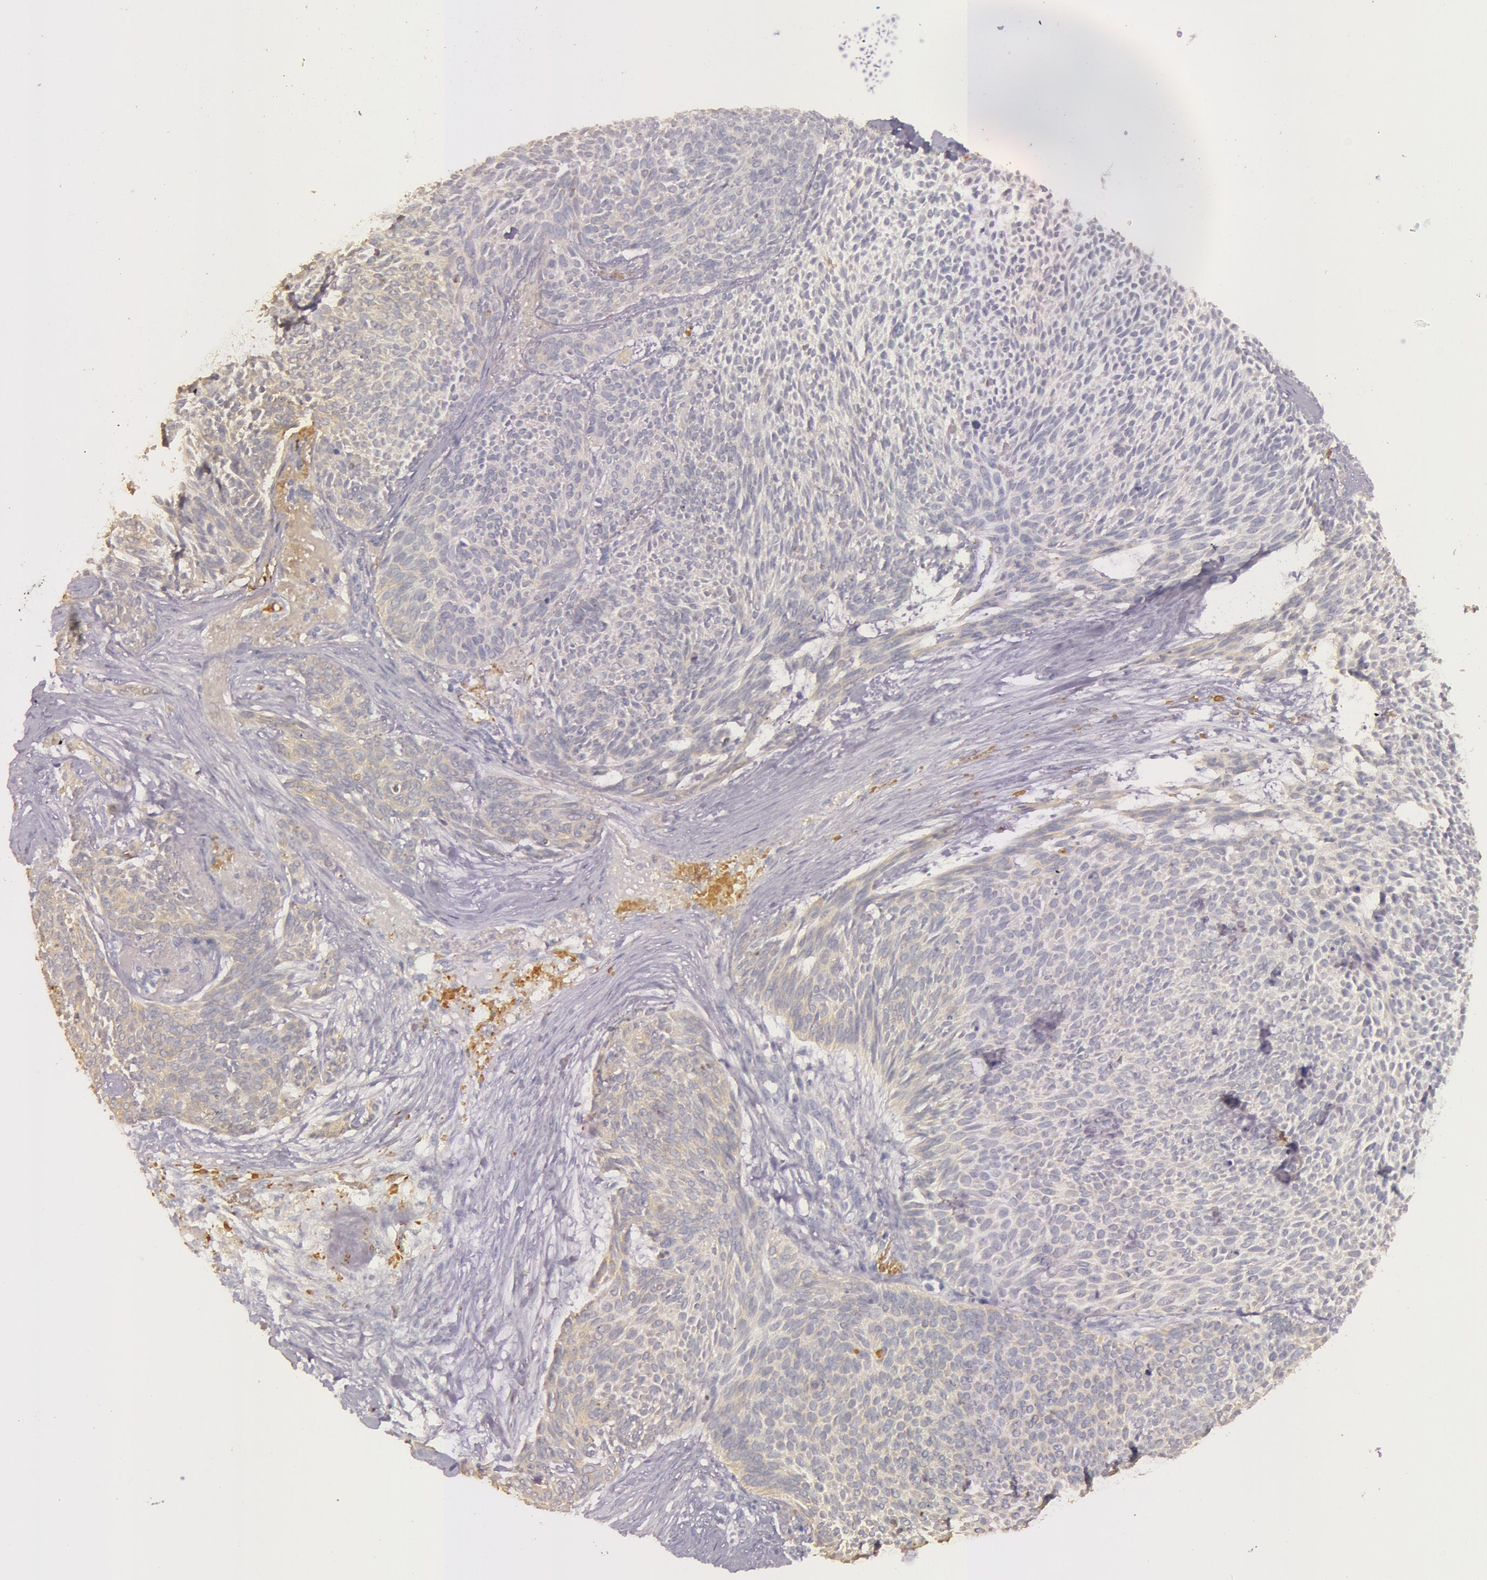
{"staining": {"intensity": "weak", "quantity": "25%-75%", "location": "cytoplasmic/membranous"}, "tissue": "skin cancer", "cell_type": "Tumor cells", "image_type": "cancer", "snomed": [{"axis": "morphology", "description": "Basal cell carcinoma"}, {"axis": "topography", "description": "Skin"}], "caption": "Immunohistochemical staining of skin basal cell carcinoma demonstrates low levels of weak cytoplasmic/membranous staining in approximately 25%-75% of tumor cells. Nuclei are stained in blue.", "gene": "C4BPA", "patient": {"sex": "male", "age": 84}}